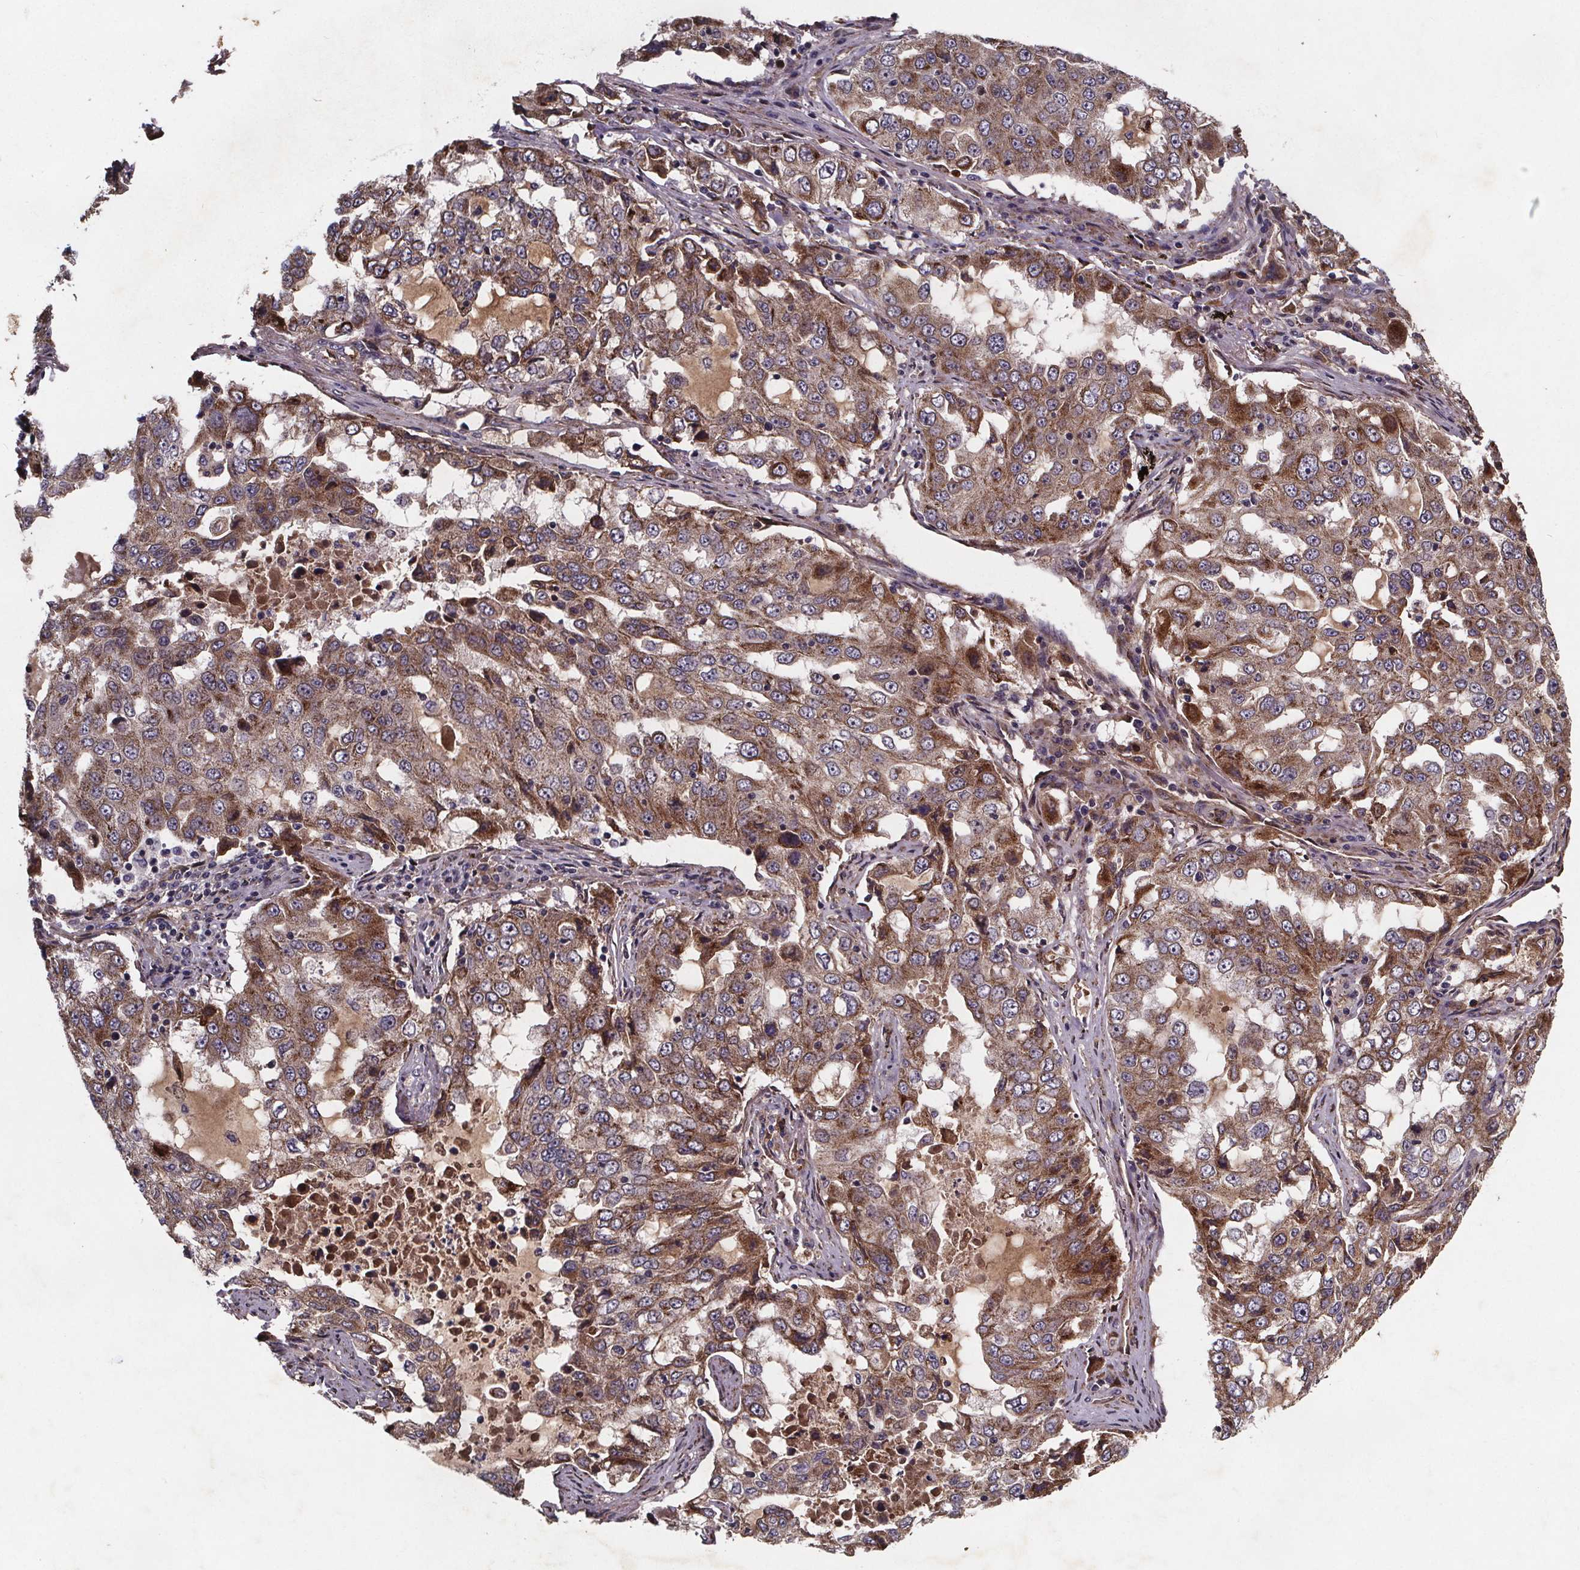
{"staining": {"intensity": "moderate", "quantity": ">75%", "location": "cytoplasmic/membranous"}, "tissue": "lung cancer", "cell_type": "Tumor cells", "image_type": "cancer", "snomed": [{"axis": "morphology", "description": "Adenocarcinoma, NOS"}, {"axis": "topography", "description": "Lung"}], "caption": "A high-resolution image shows IHC staining of lung cancer (adenocarcinoma), which reveals moderate cytoplasmic/membranous expression in approximately >75% of tumor cells.", "gene": "FASTKD3", "patient": {"sex": "female", "age": 61}}